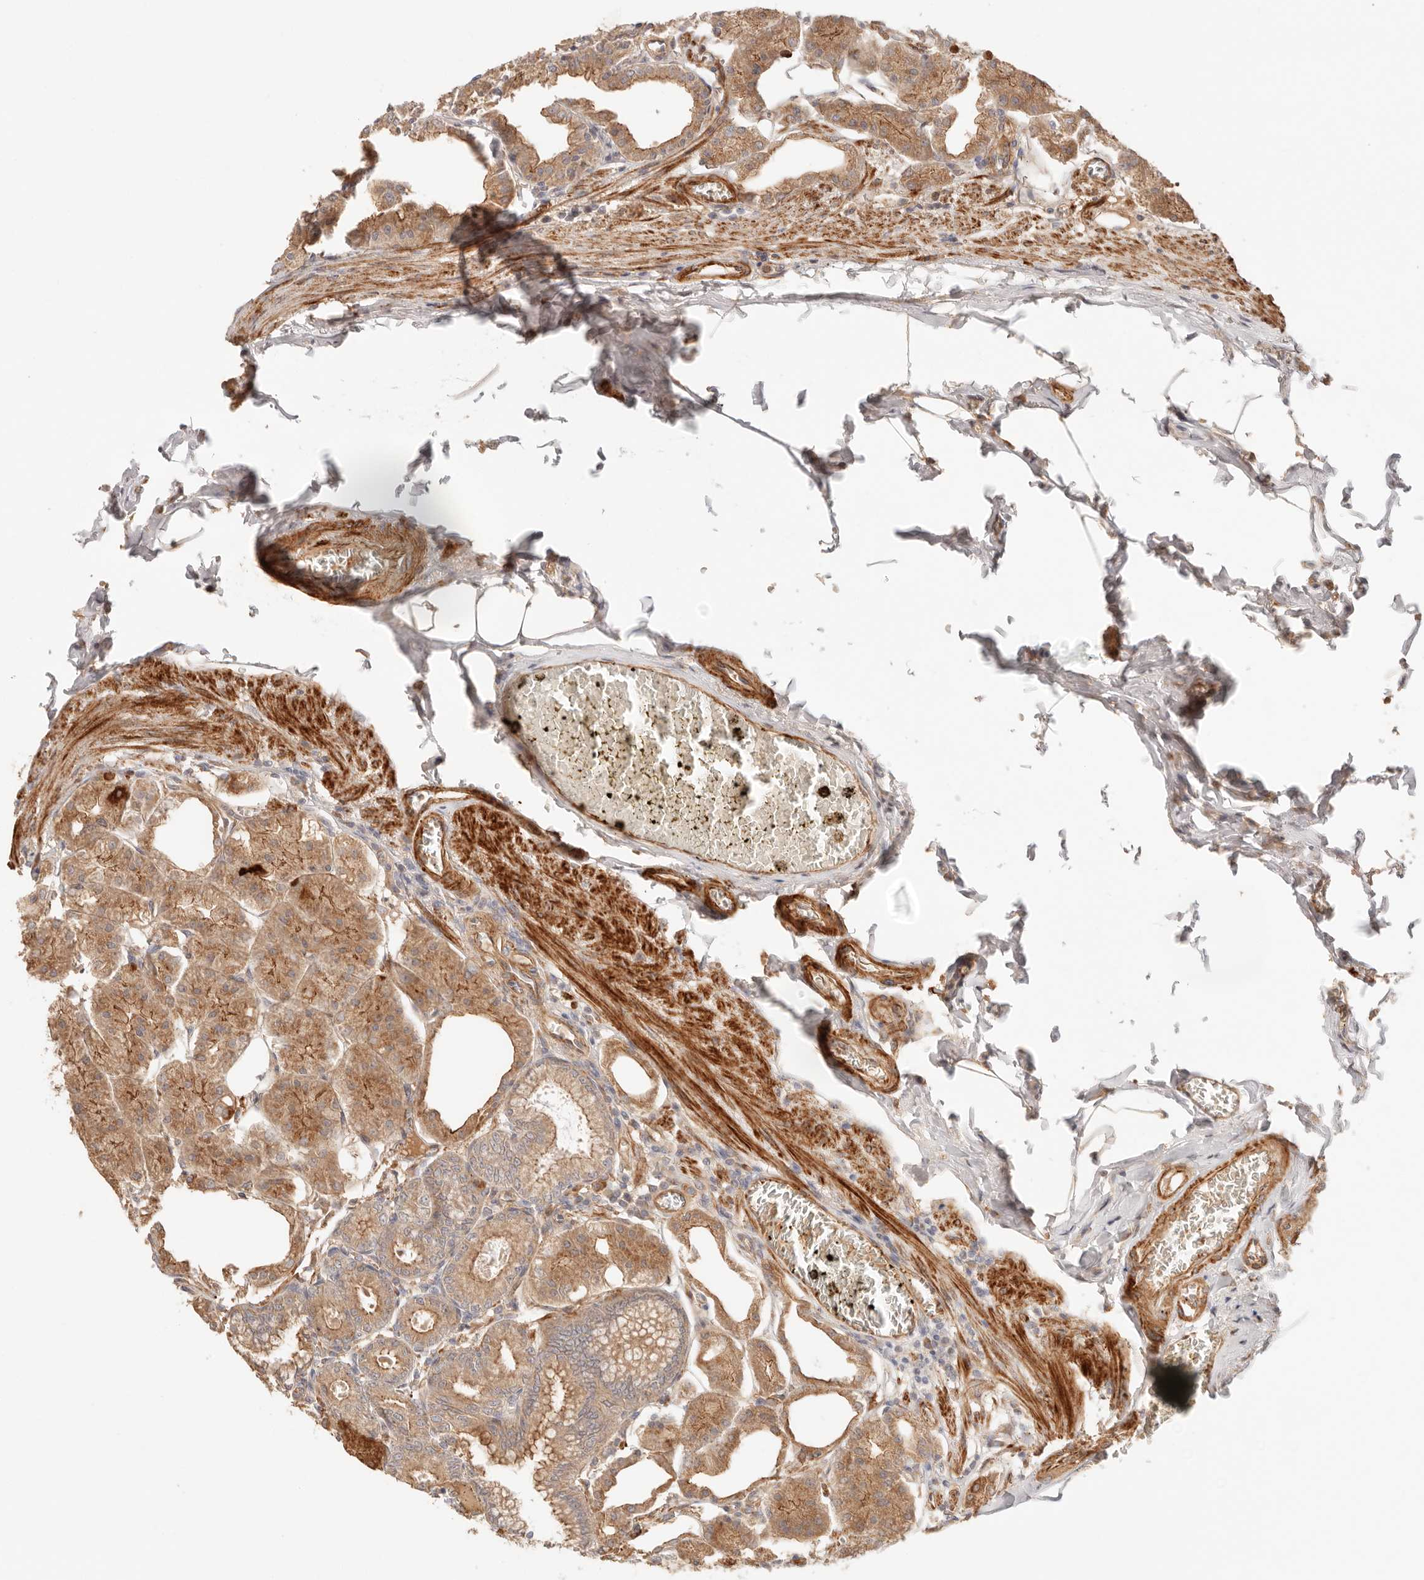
{"staining": {"intensity": "moderate", "quantity": ">75%", "location": "cytoplasmic/membranous"}, "tissue": "stomach", "cell_type": "Glandular cells", "image_type": "normal", "snomed": [{"axis": "morphology", "description": "Normal tissue, NOS"}, {"axis": "topography", "description": "Stomach, lower"}], "caption": "Stomach stained with immunohistochemistry (IHC) reveals moderate cytoplasmic/membranous positivity in approximately >75% of glandular cells.", "gene": "IL1R2", "patient": {"sex": "male", "age": 71}}